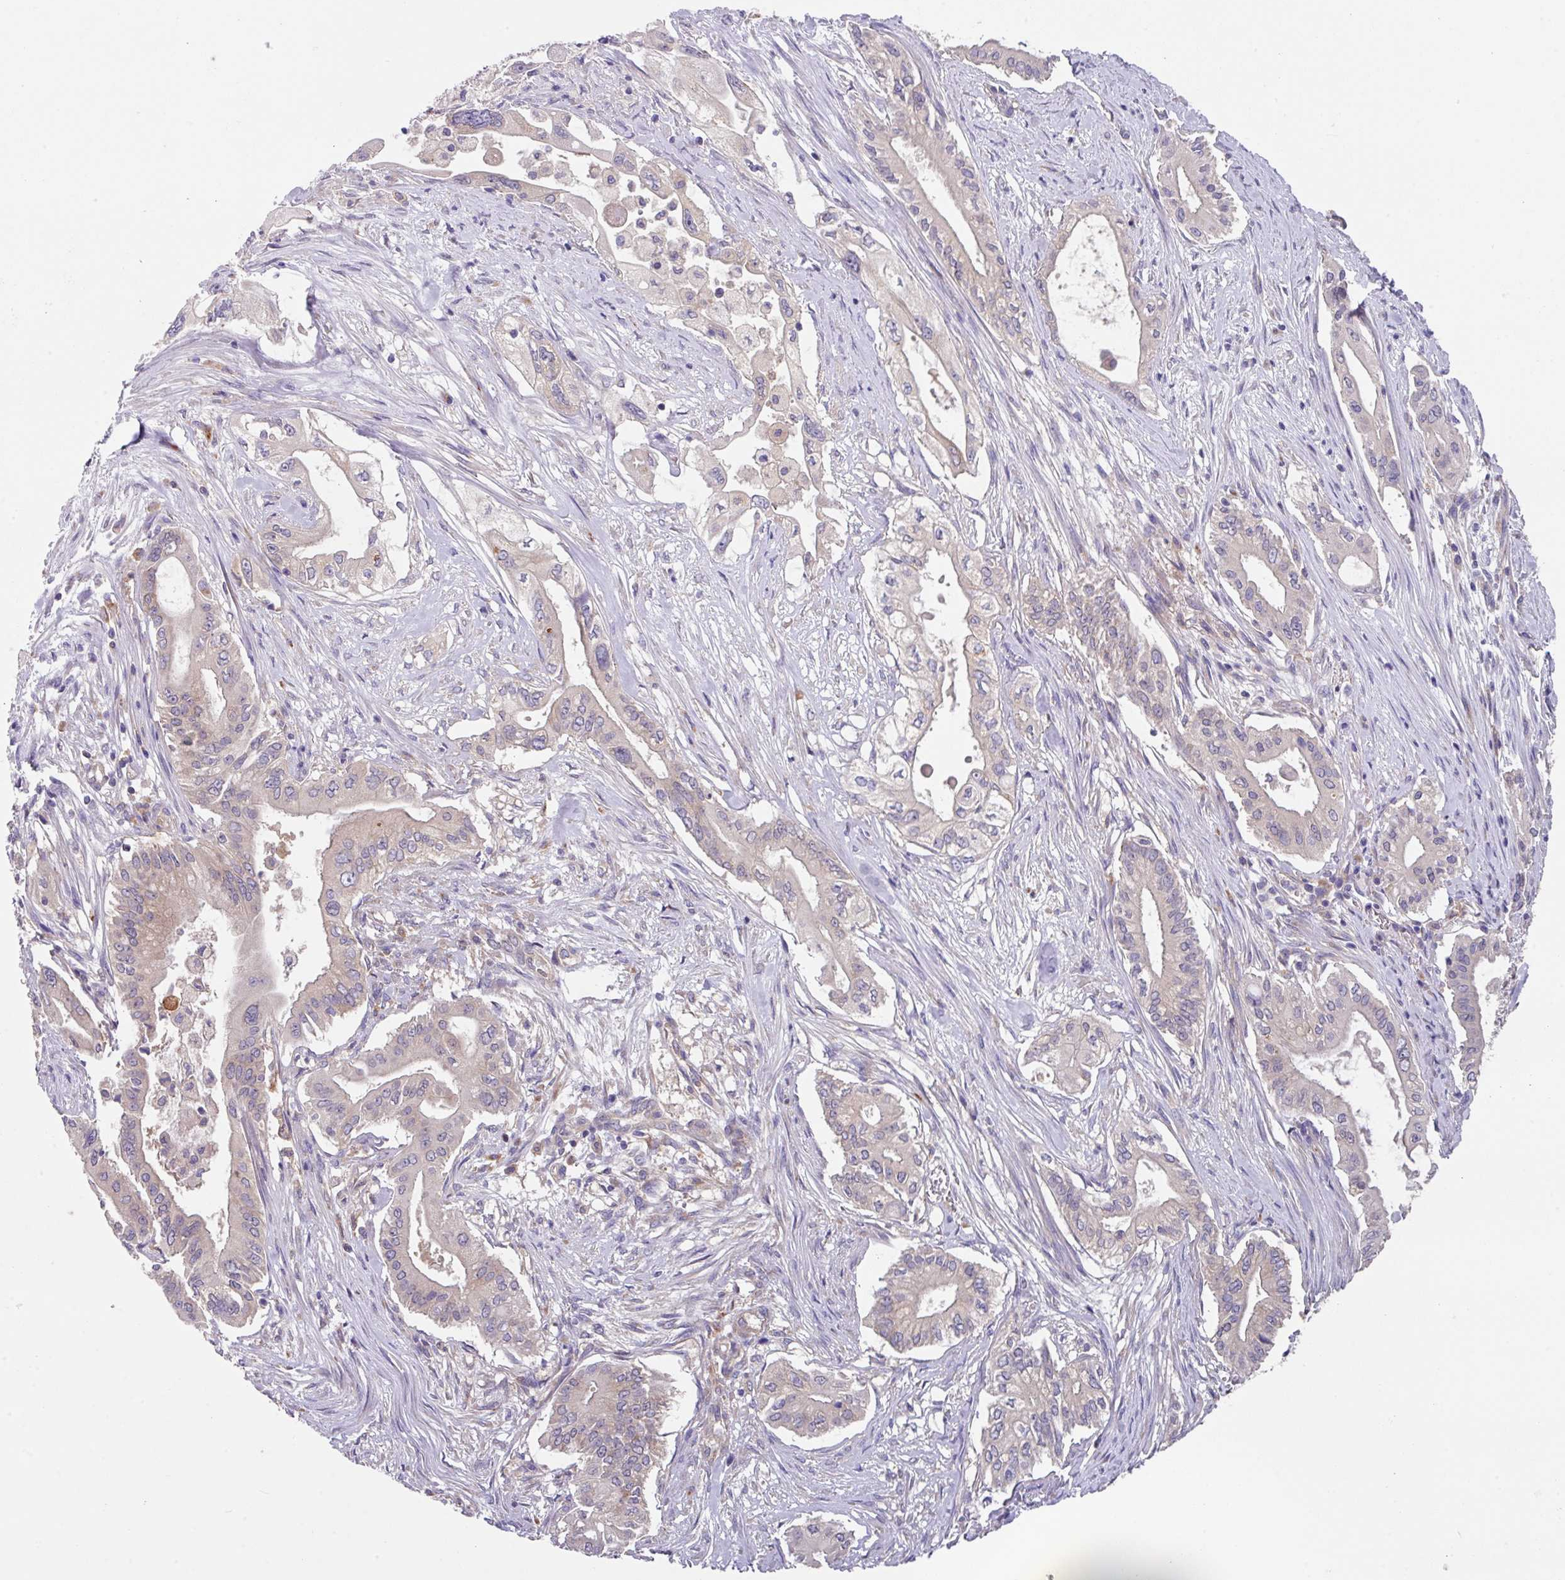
{"staining": {"intensity": "negative", "quantity": "none", "location": "none"}, "tissue": "pancreatic cancer", "cell_type": "Tumor cells", "image_type": "cancer", "snomed": [{"axis": "morphology", "description": "Adenocarcinoma, NOS"}, {"axis": "topography", "description": "Pancreas"}], "caption": "Human pancreatic cancer (adenocarcinoma) stained for a protein using immunohistochemistry shows no expression in tumor cells.", "gene": "EIF4B", "patient": {"sex": "female", "age": 68}}